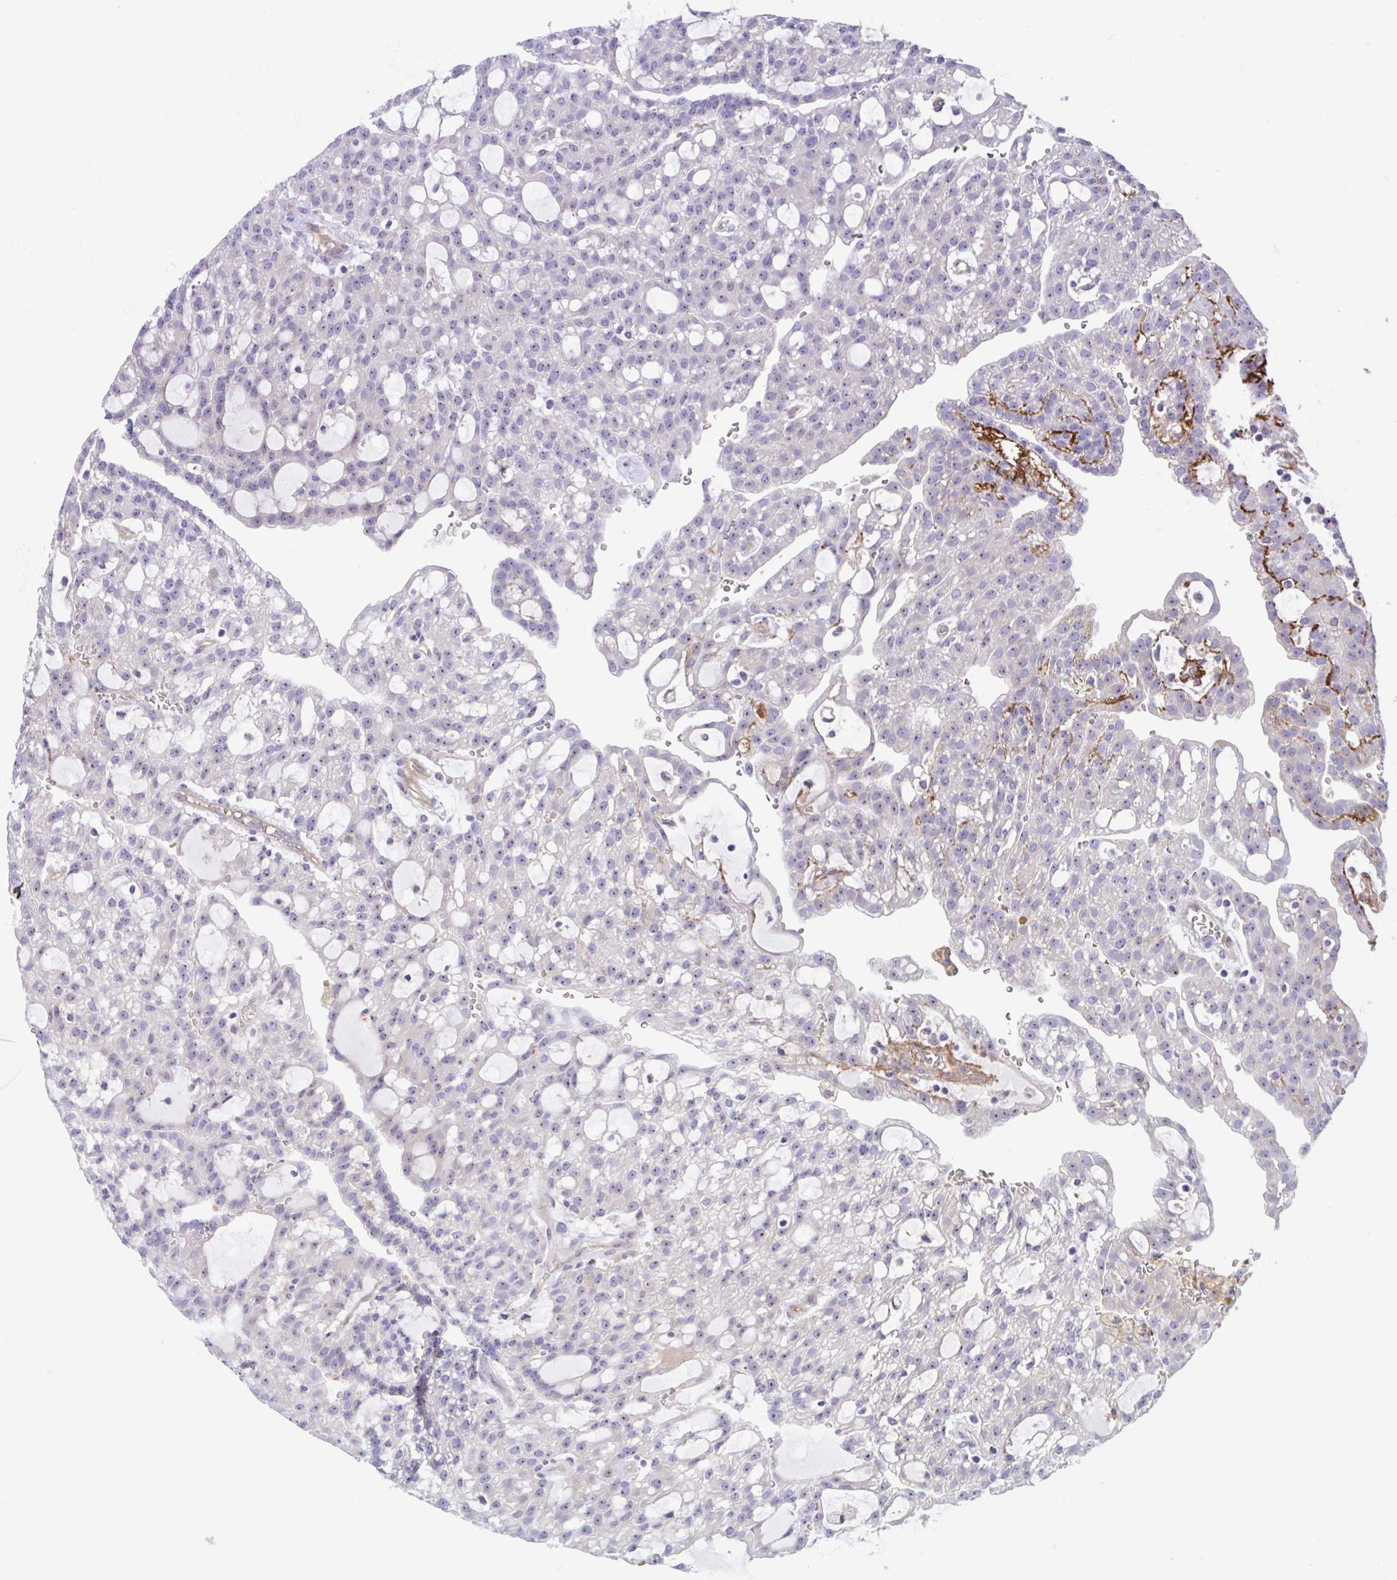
{"staining": {"intensity": "weak", "quantity": "<25%", "location": "nuclear"}, "tissue": "renal cancer", "cell_type": "Tumor cells", "image_type": "cancer", "snomed": [{"axis": "morphology", "description": "Adenocarcinoma, NOS"}, {"axis": "topography", "description": "Kidney"}], "caption": "Immunohistochemistry (IHC) image of neoplastic tissue: human adenocarcinoma (renal) stained with DAB exhibits no significant protein staining in tumor cells. (Immunohistochemistry (IHC), brightfield microscopy, high magnification).", "gene": "CENPQ", "patient": {"sex": "male", "age": 63}}